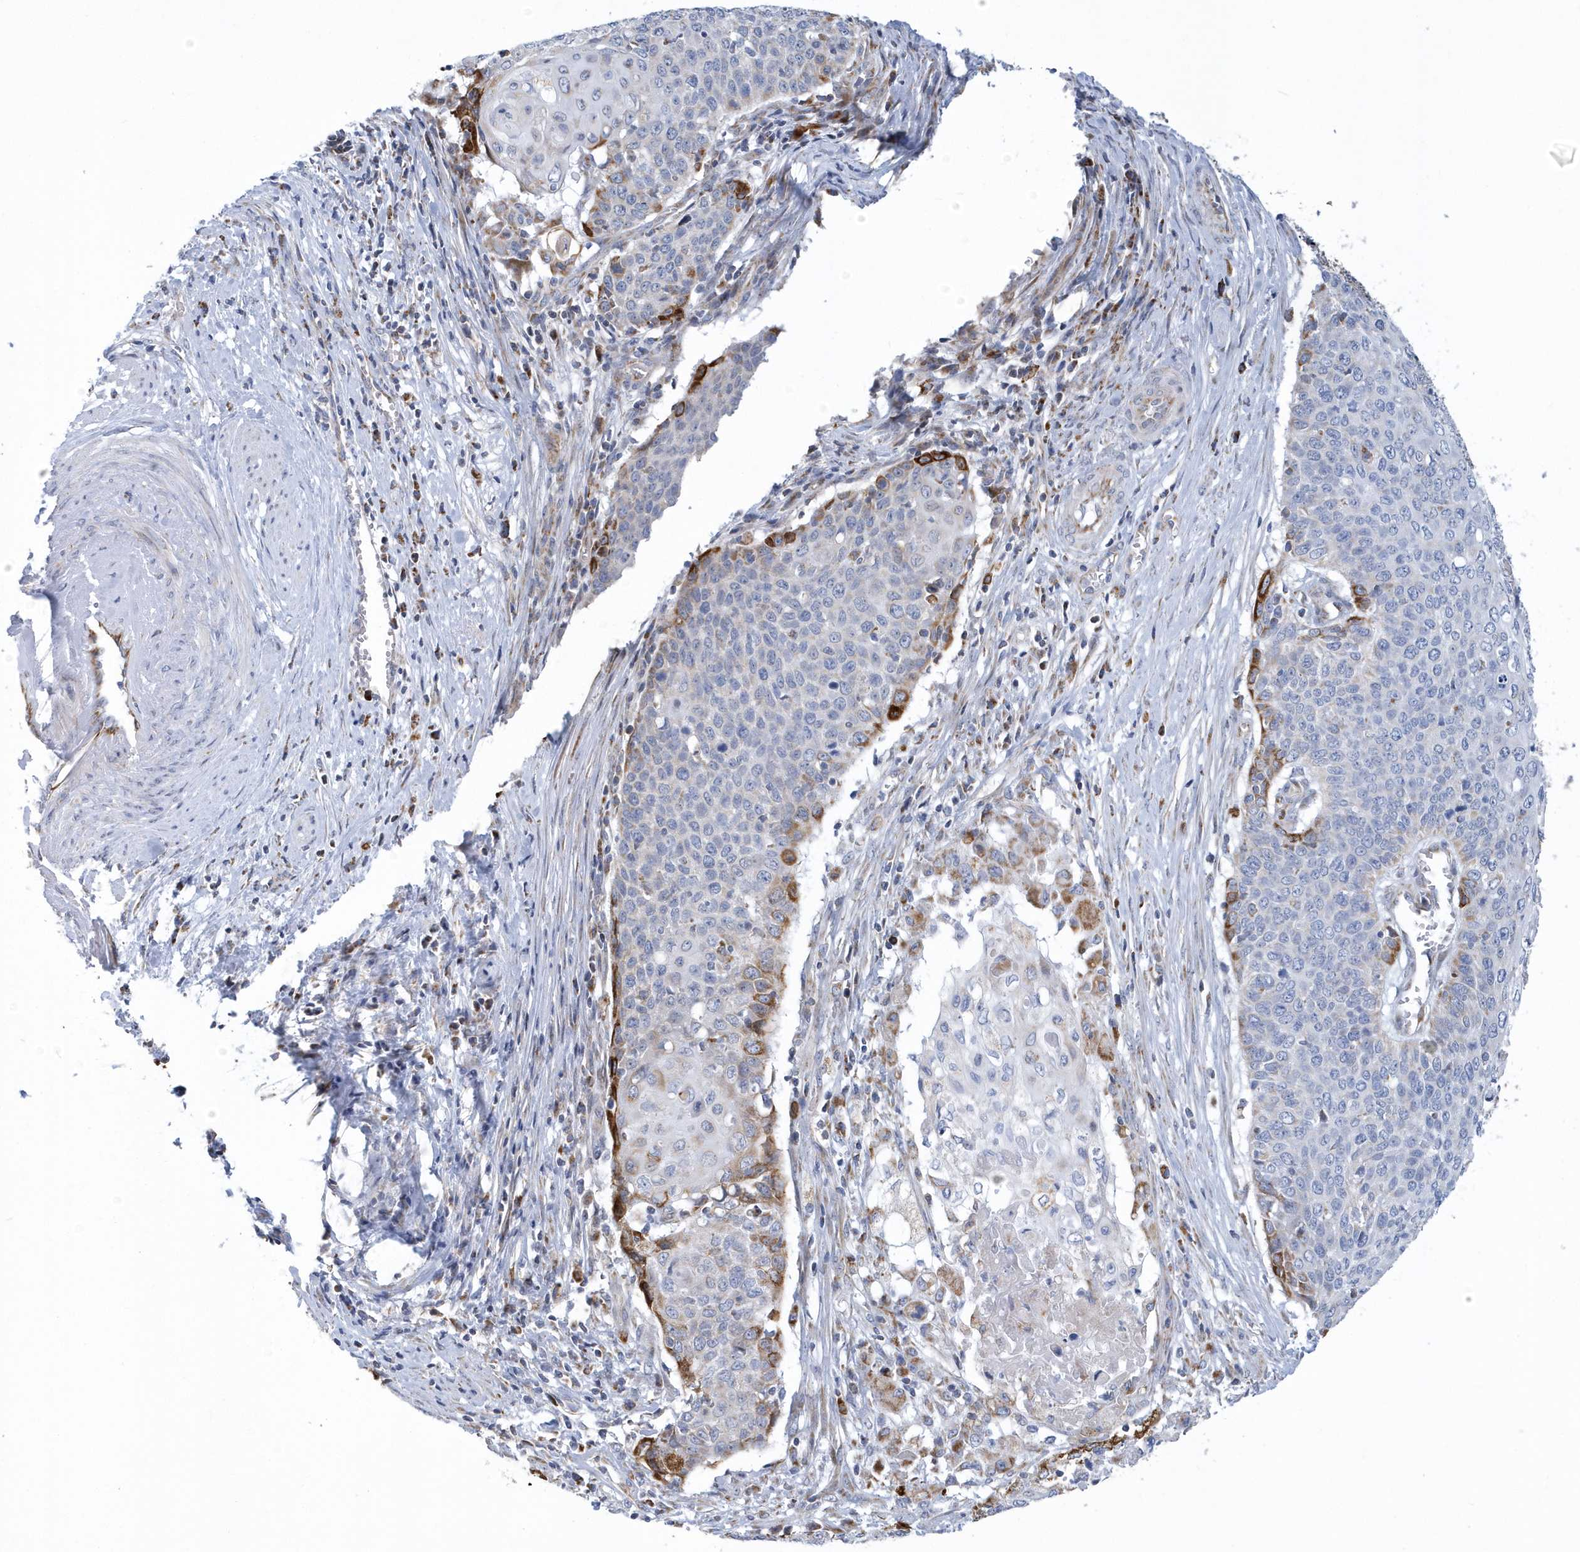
{"staining": {"intensity": "moderate", "quantity": "<25%", "location": "cytoplasmic/membranous"}, "tissue": "cervical cancer", "cell_type": "Tumor cells", "image_type": "cancer", "snomed": [{"axis": "morphology", "description": "Squamous cell carcinoma, NOS"}, {"axis": "topography", "description": "Cervix"}], "caption": "A micrograph of human squamous cell carcinoma (cervical) stained for a protein displays moderate cytoplasmic/membranous brown staining in tumor cells.", "gene": "VWA5B2", "patient": {"sex": "female", "age": 39}}